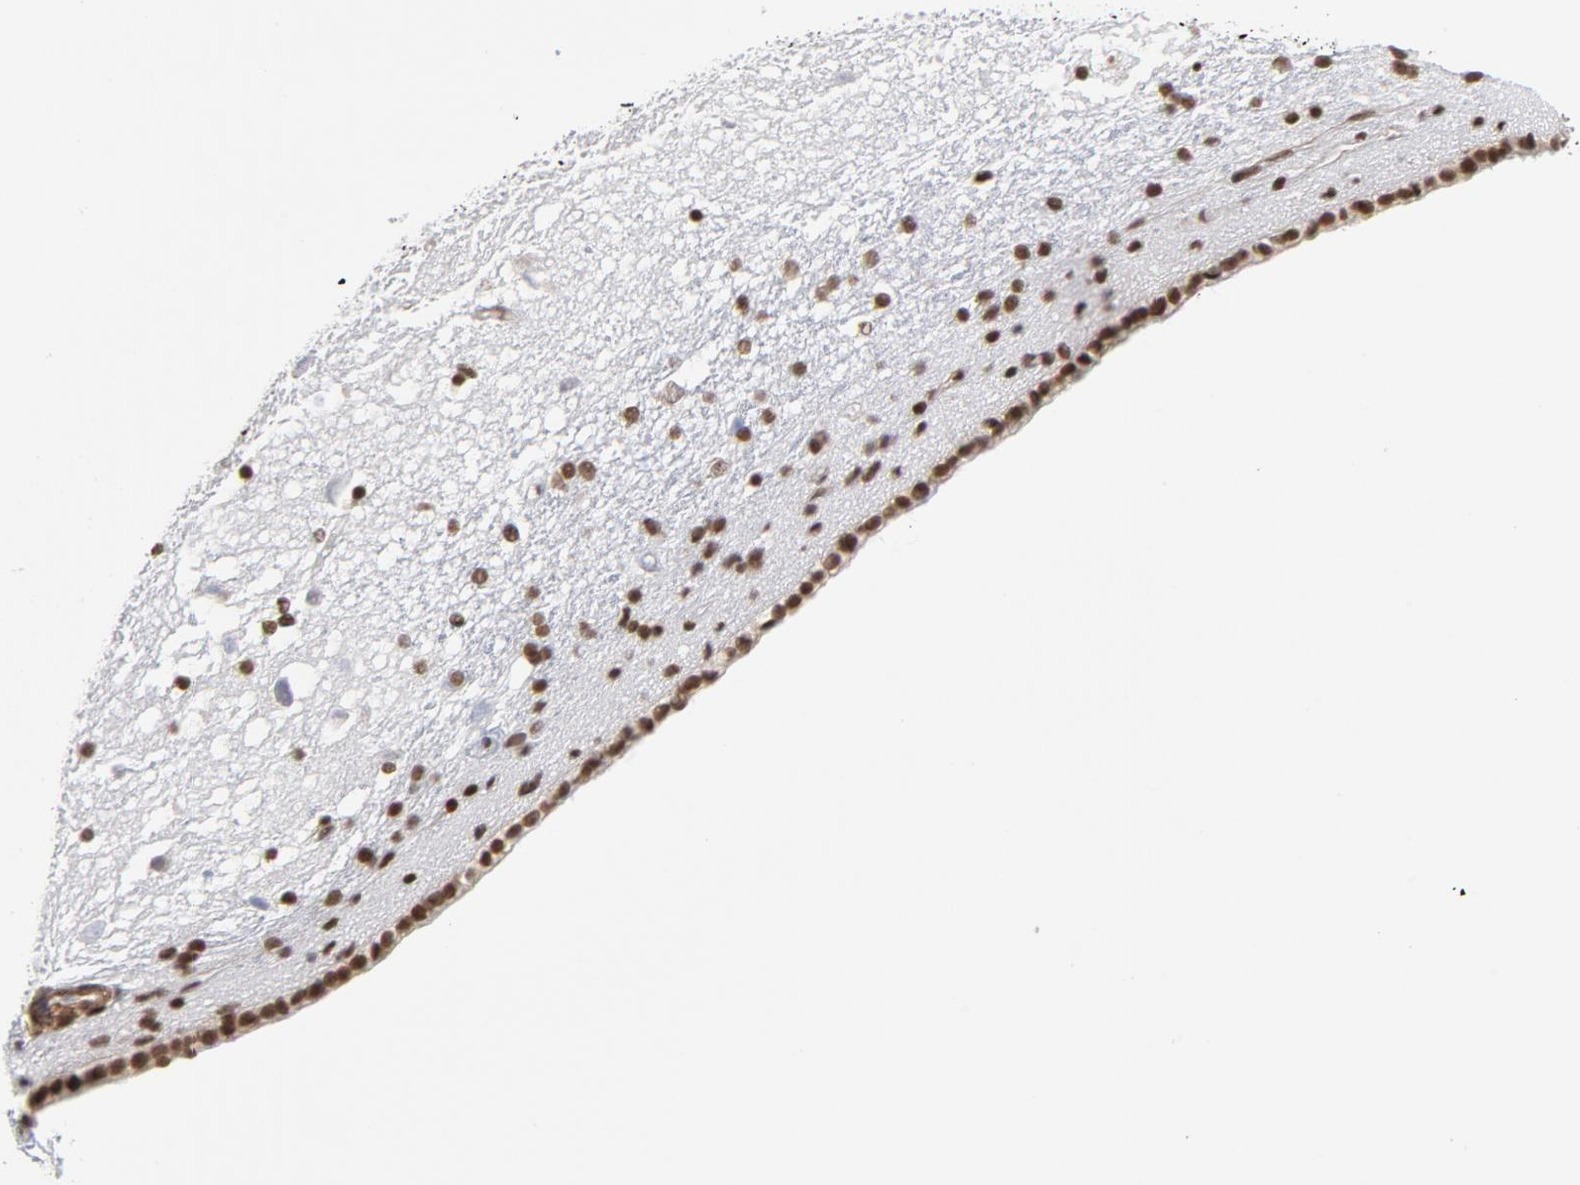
{"staining": {"intensity": "strong", "quantity": ">75%", "location": "nuclear"}, "tissue": "caudate", "cell_type": "Glial cells", "image_type": "normal", "snomed": [{"axis": "morphology", "description": "Normal tissue, NOS"}, {"axis": "topography", "description": "Lateral ventricle wall"}], "caption": "Immunohistochemistry (IHC) histopathology image of normal caudate: caudate stained using immunohistochemistry (IHC) reveals high levels of strong protein expression localized specifically in the nuclear of glial cells, appearing as a nuclear brown color.", "gene": "CTCF", "patient": {"sex": "female", "age": 19}}